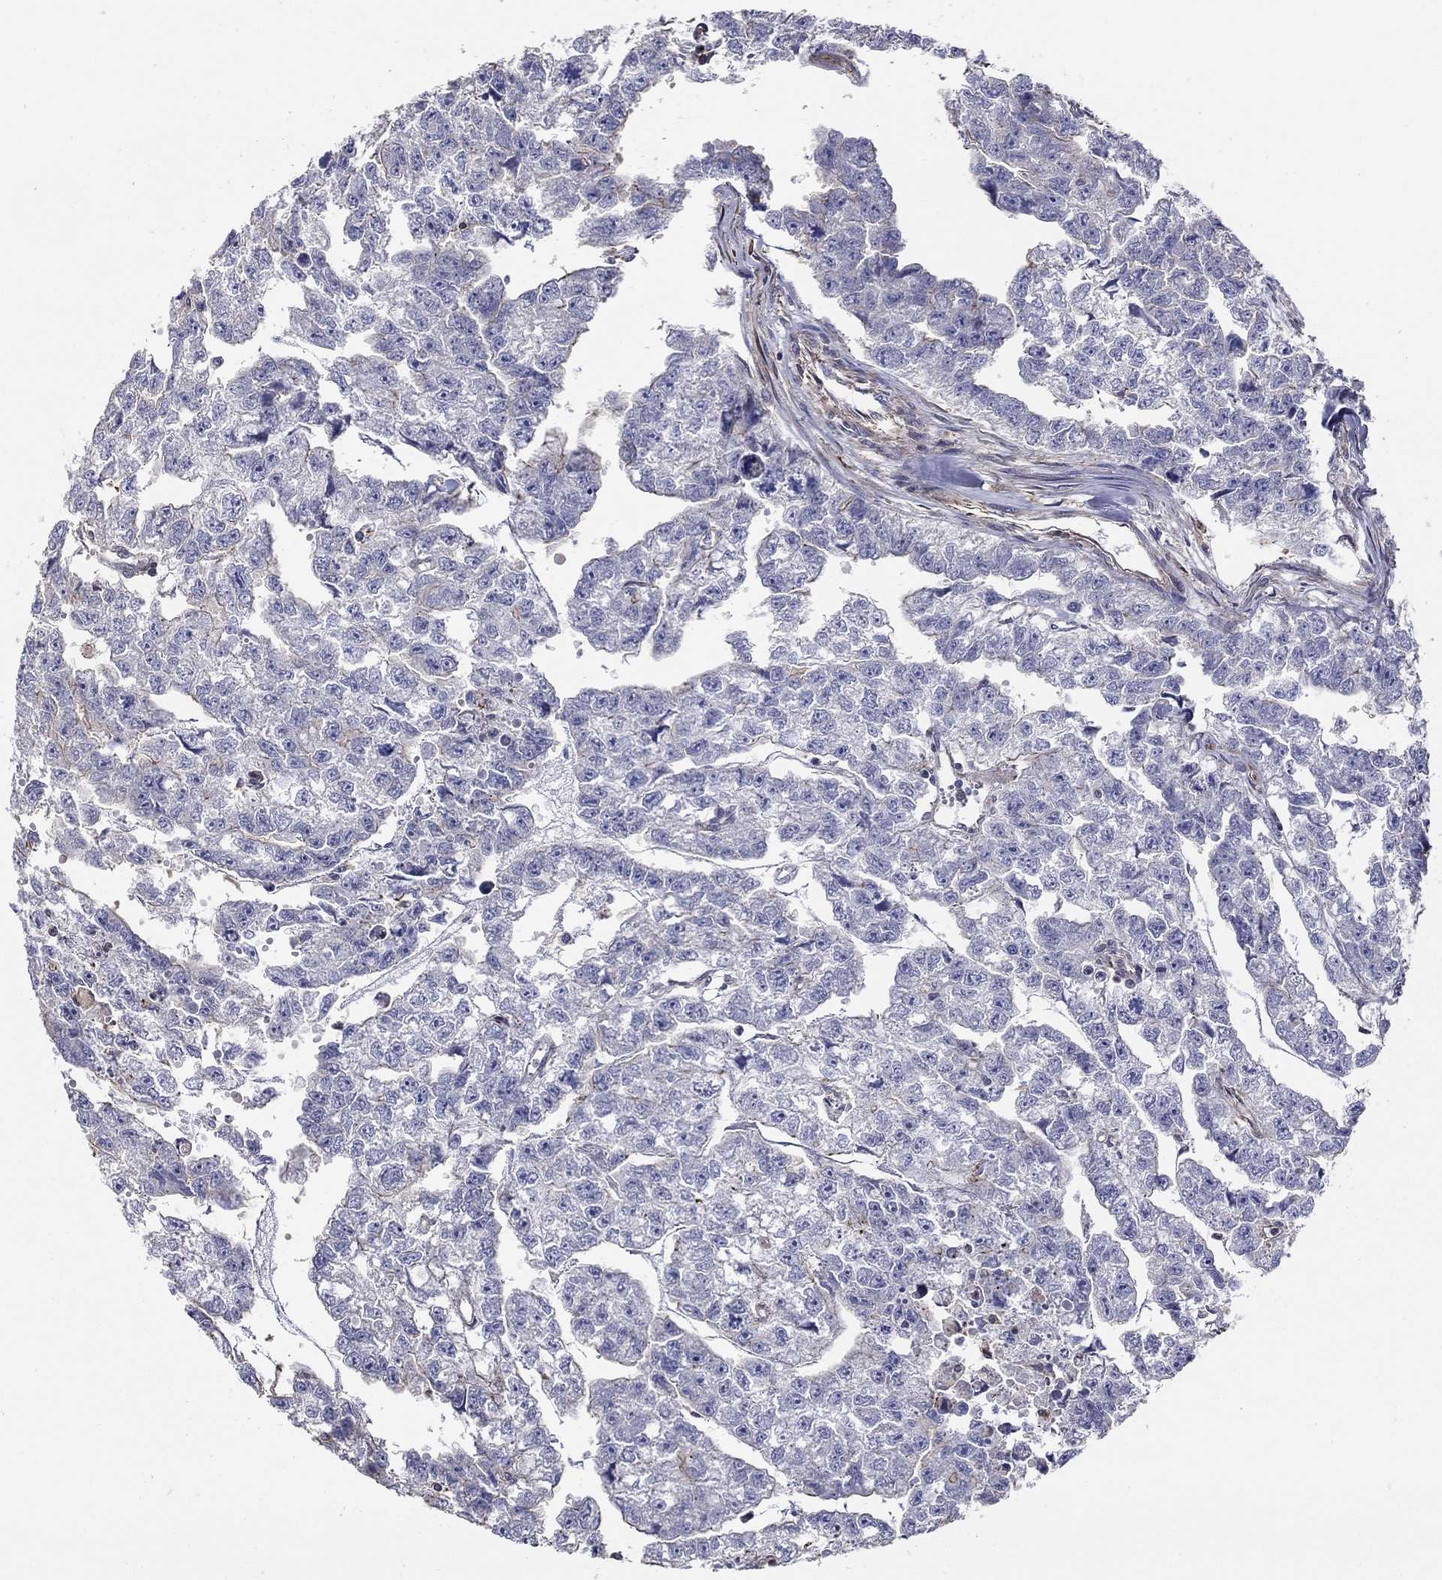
{"staining": {"intensity": "negative", "quantity": "none", "location": "none"}, "tissue": "testis cancer", "cell_type": "Tumor cells", "image_type": "cancer", "snomed": [{"axis": "morphology", "description": "Carcinoma, Embryonal, NOS"}, {"axis": "morphology", "description": "Teratoma, malignant, NOS"}, {"axis": "topography", "description": "Testis"}], "caption": "Tumor cells are negative for brown protein staining in testis cancer (malignant teratoma).", "gene": "NPHP1", "patient": {"sex": "male", "age": 44}}